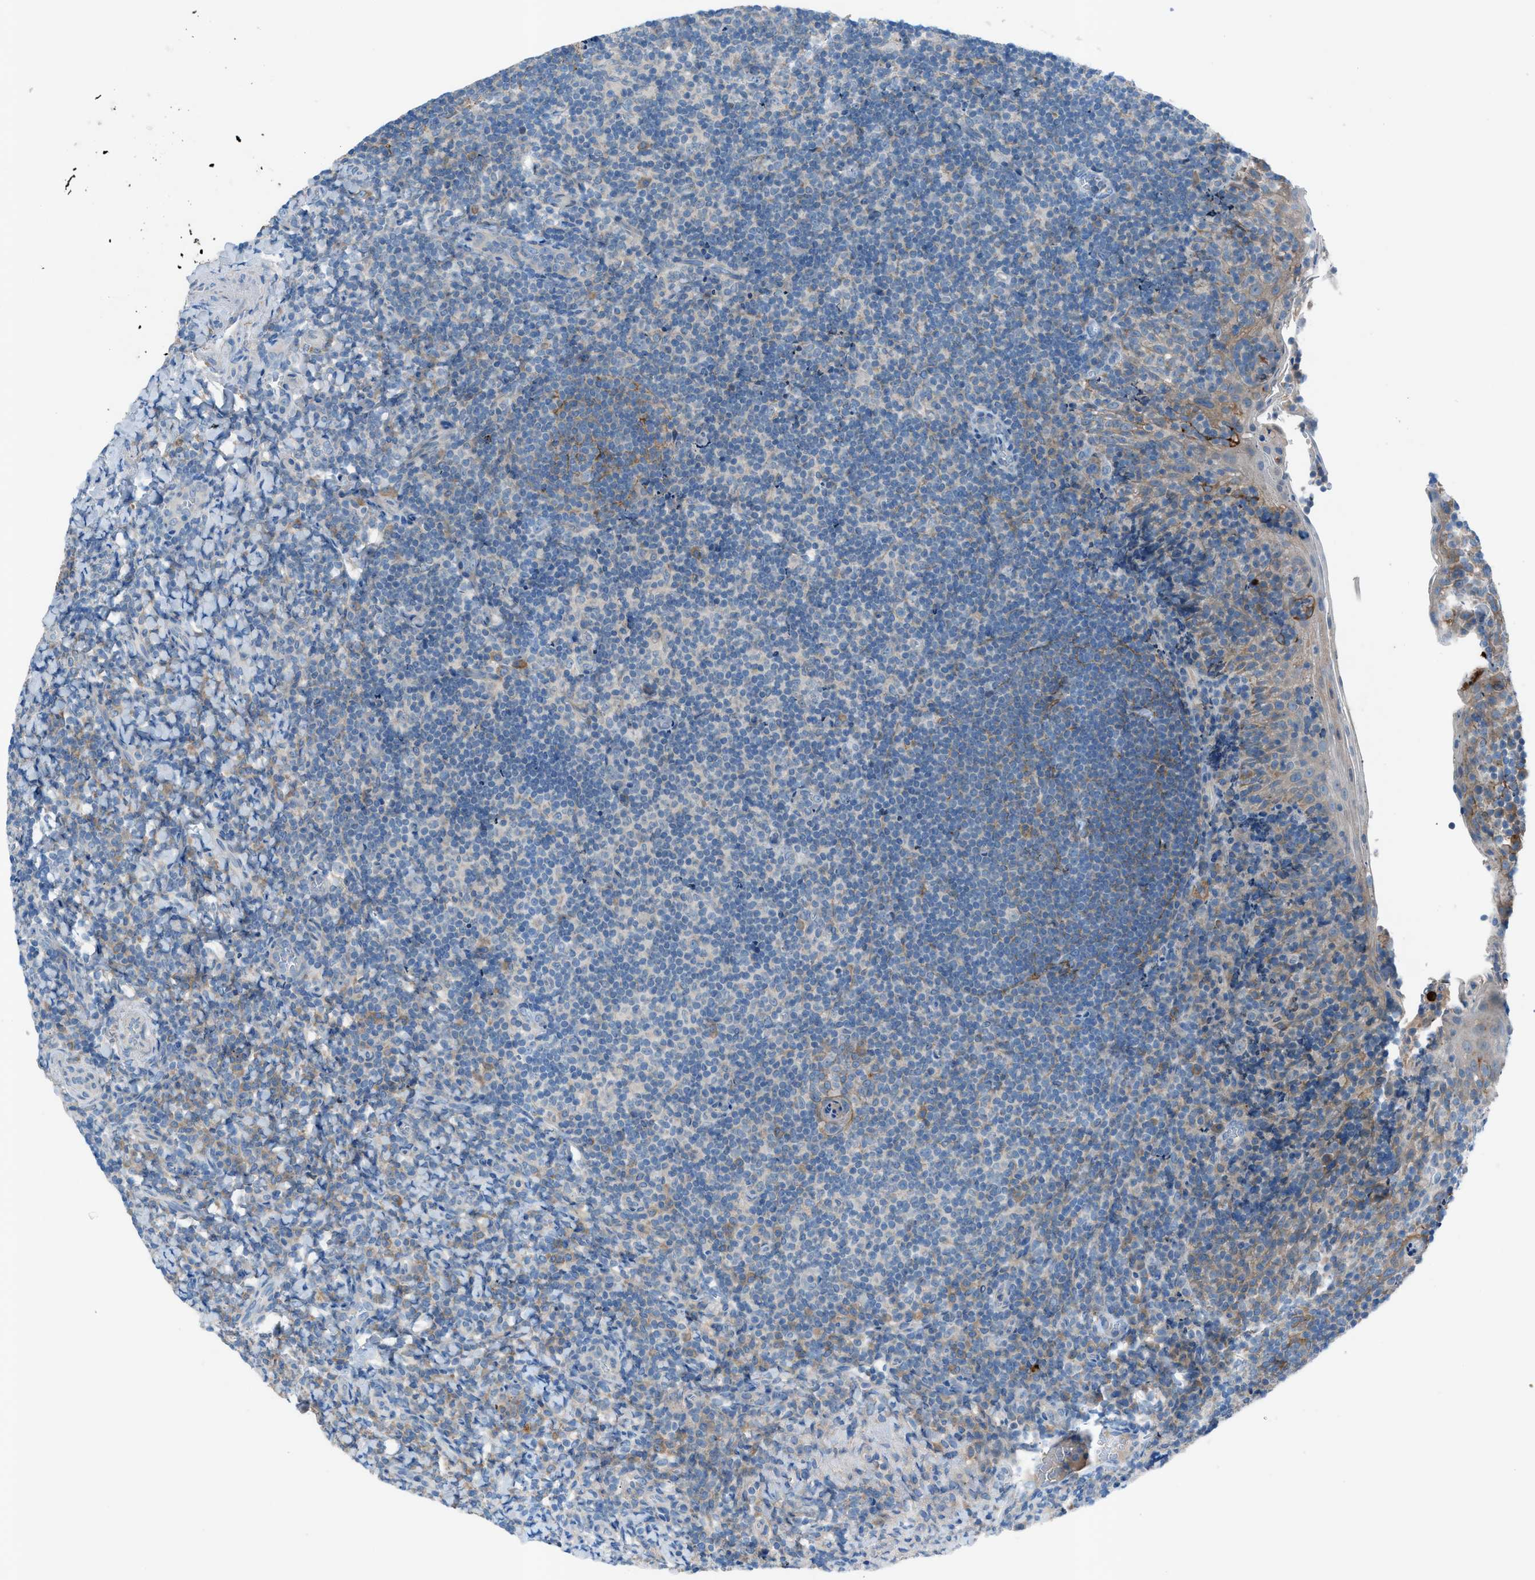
{"staining": {"intensity": "moderate", "quantity": "<25%", "location": "cytoplasmic/membranous"}, "tissue": "tonsil", "cell_type": "Germinal center cells", "image_type": "normal", "snomed": [{"axis": "morphology", "description": "Normal tissue, NOS"}, {"axis": "topography", "description": "Tonsil"}], "caption": "IHC of normal tonsil shows low levels of moderate cytoplasmic/membranous expression in about <25% of germinal center cells. (Stains: DAB in brown, nuclei in blue, Microscopy: brightfield microscopy at high magnification).", "gene": "C5AR2", "patient": {"sex": "male", "age": 37}}